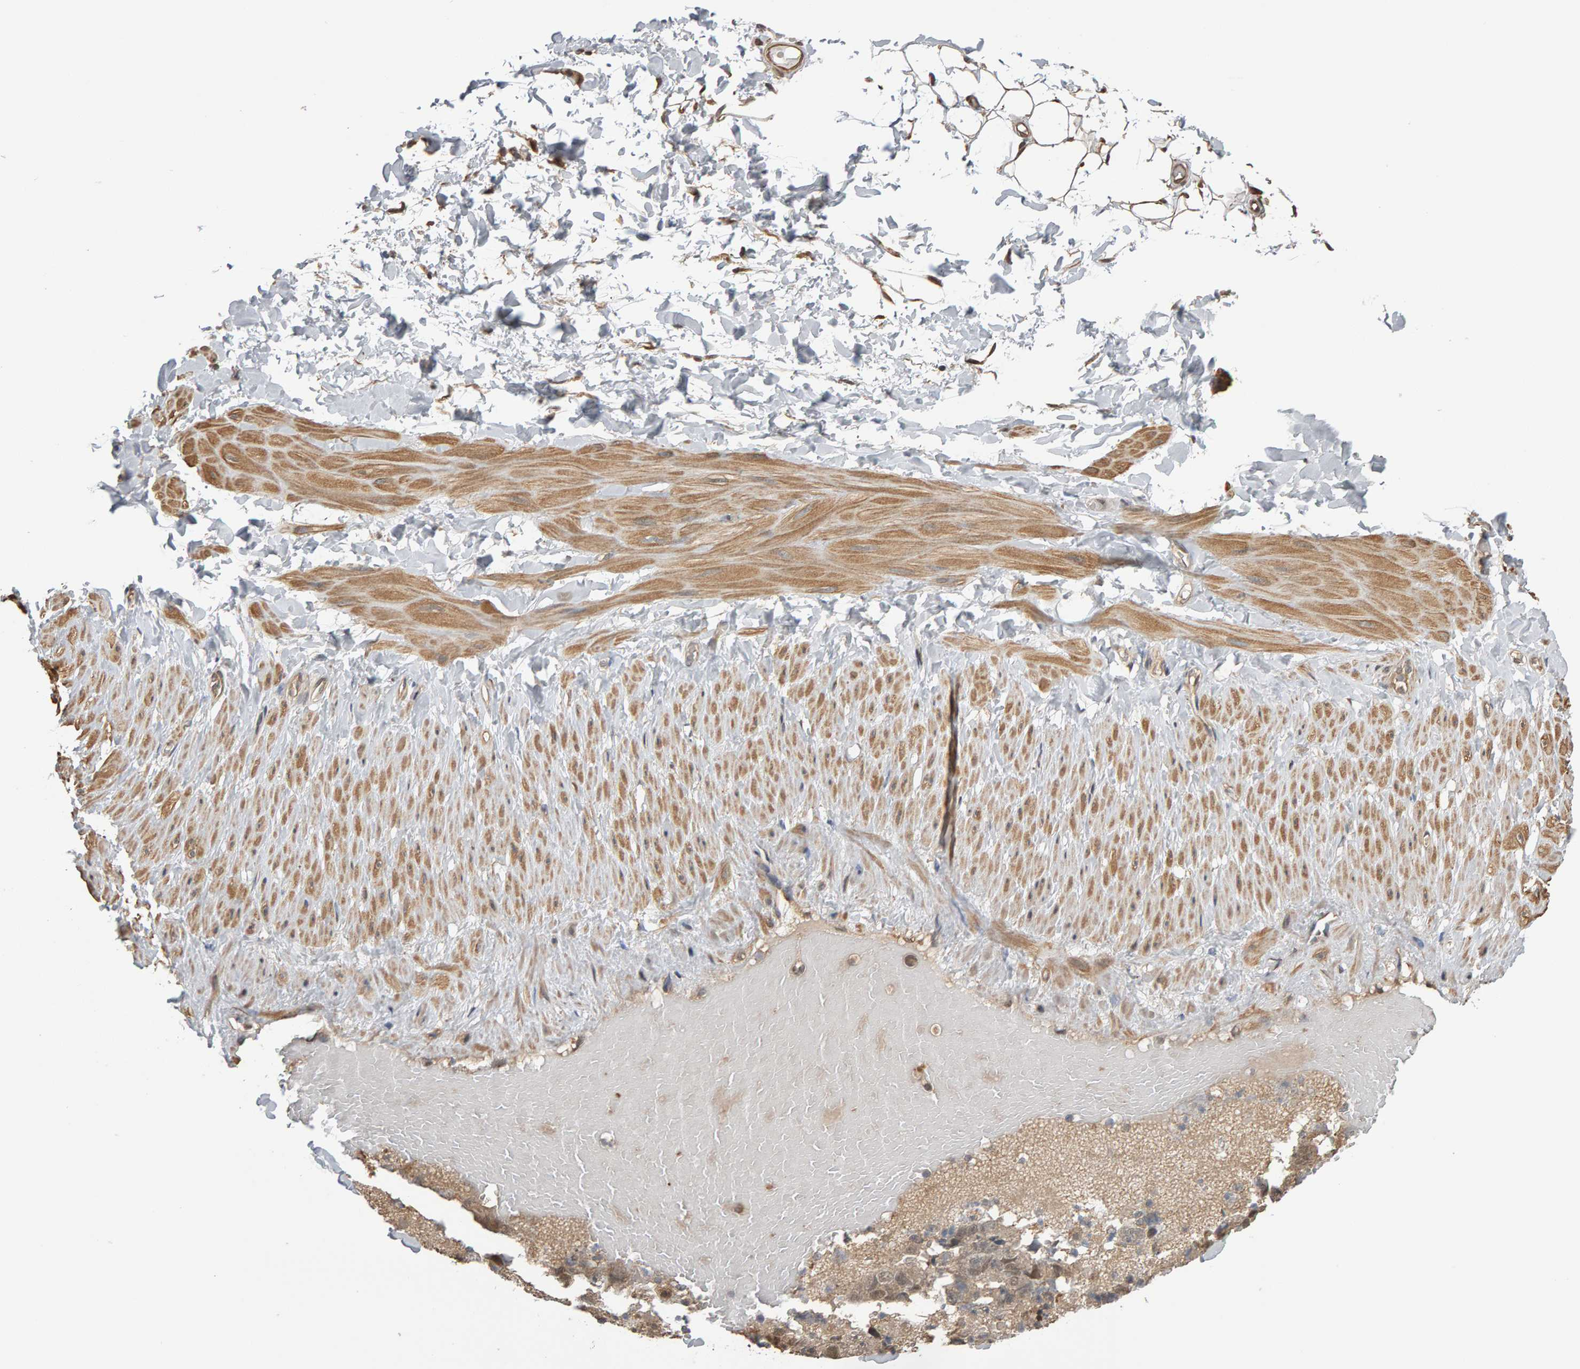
{"staining": {"intensity": "moderate", "quantity": "25%-75%", "location": "cytoplasmic/membranous"}, "tissue": "adipose tissue", "cell_type": "Adipocytes", "image_type": "normal", "snomed": [{"axis": "morphology", "description": "Normal tissue, NOS"}, {"axis": "topography", "description": "Adipose tissue"}, {"axis": "topography", "description": "Vascular tissue"}, {"axis": "topography", "description": "Peripheral nerve tissue"}], "caption": "Brown immunohistochemical staining in benign human adipose tissue displays moderate cytoplasmic/membranous expression in about 25%-75% of adipocytes.", "gene": "COASY", "patient": {"sex": "male", "age": 25}}